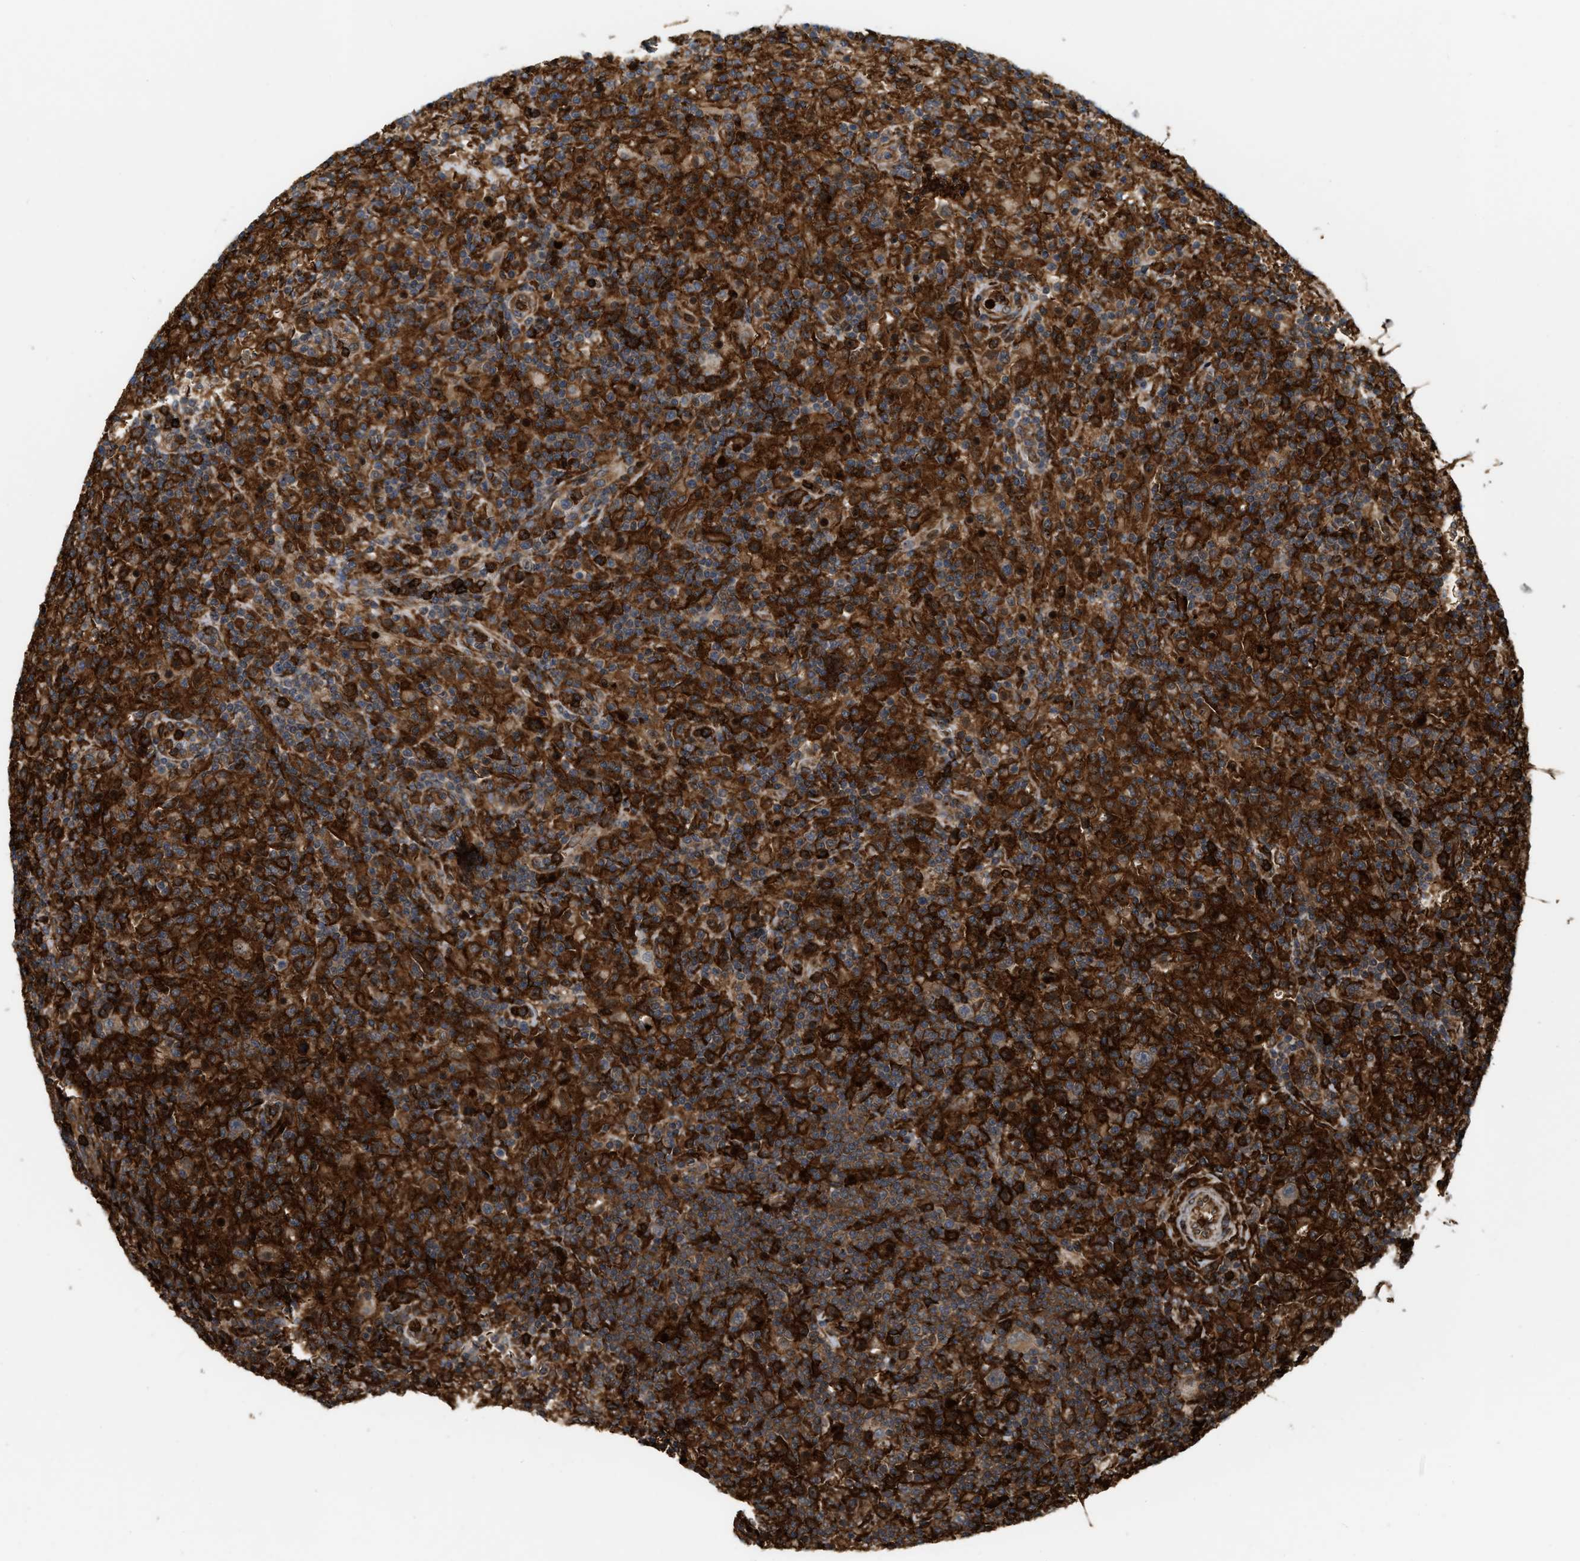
{"staining": {"intensity": "moderate", "quantity": ">75%", "location": "cytoplasmic/membranous"}, "tissue": "lymphoma", "cell_type": "Tumor cells", "image_type": "cancer", "snomed": [{"axis": "morphology", "description": "Hodgkin's disease, NOS"}, {"axis": "topography", "description": "Lymph node"}], "caption": "Approximately >75% of tumor cells in lymphoma exhibit moderate cytoplasmic/membranous protein positivity as visualized by brown immunohistochemical staining.", "gene": "IQCE", "patient": {"sex": "male", "age": 70}}